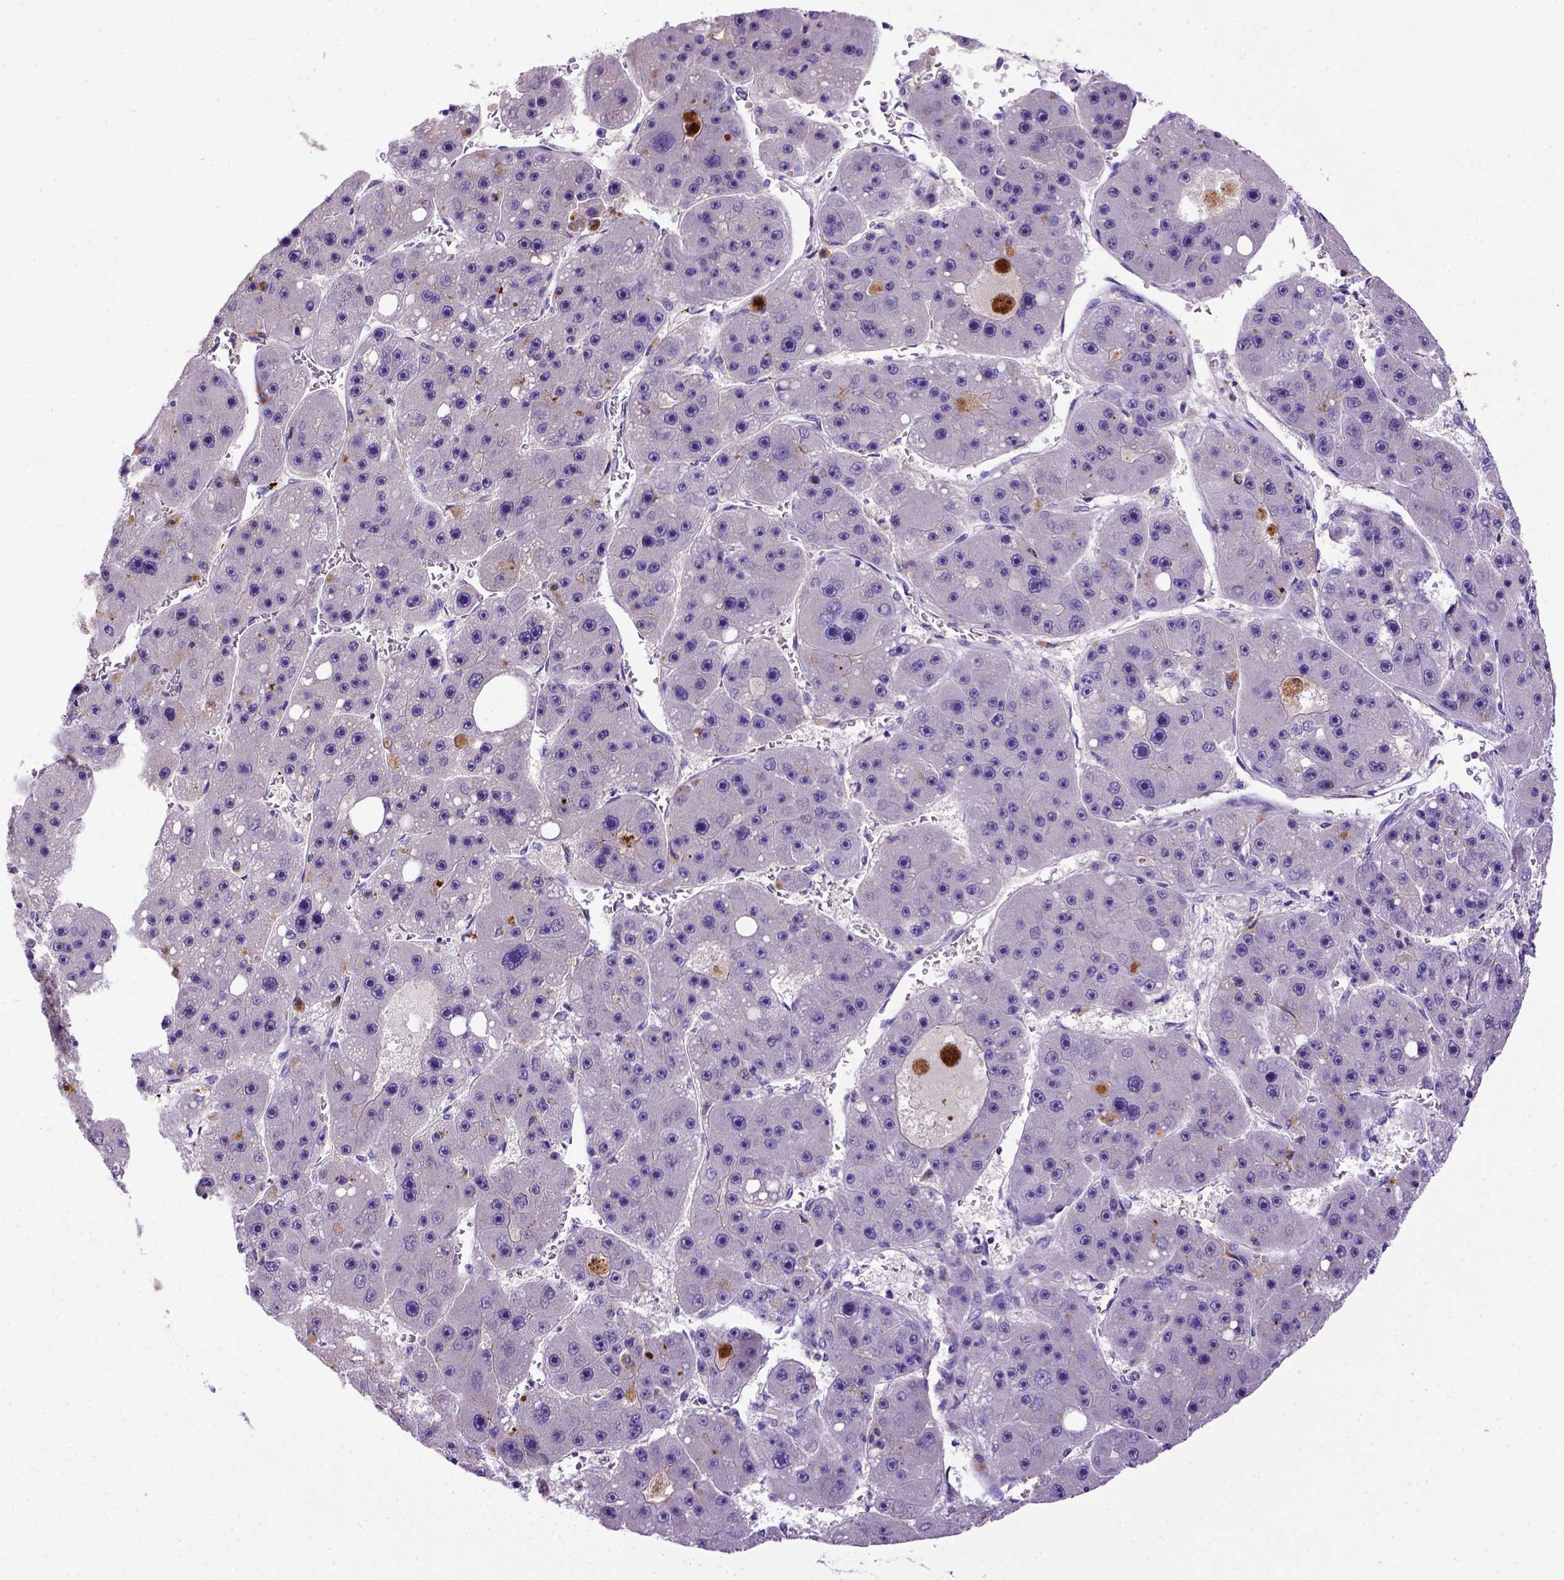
{"staining": {"intensity": "weak", "quantity": "<25%", "location": "cytoplasmic/membranous"}, "tissue": "liver cancer", "cell_type": "Tumor cells", "image_type": "cancer", "snomed": [{"axis": "morphology", "description": "Carcinoma, Hepatocellular, NOS"}, {"axis": "topography", "description": "Liver"}], "caption": "Immunohistochemistry image of liver cancer (hepatocellular carcinoma) stained for a protein (brown), which shows no expression in tumor cells.", "gene": "ADAM12", "patient": {"sex": "female", "age": 61}}